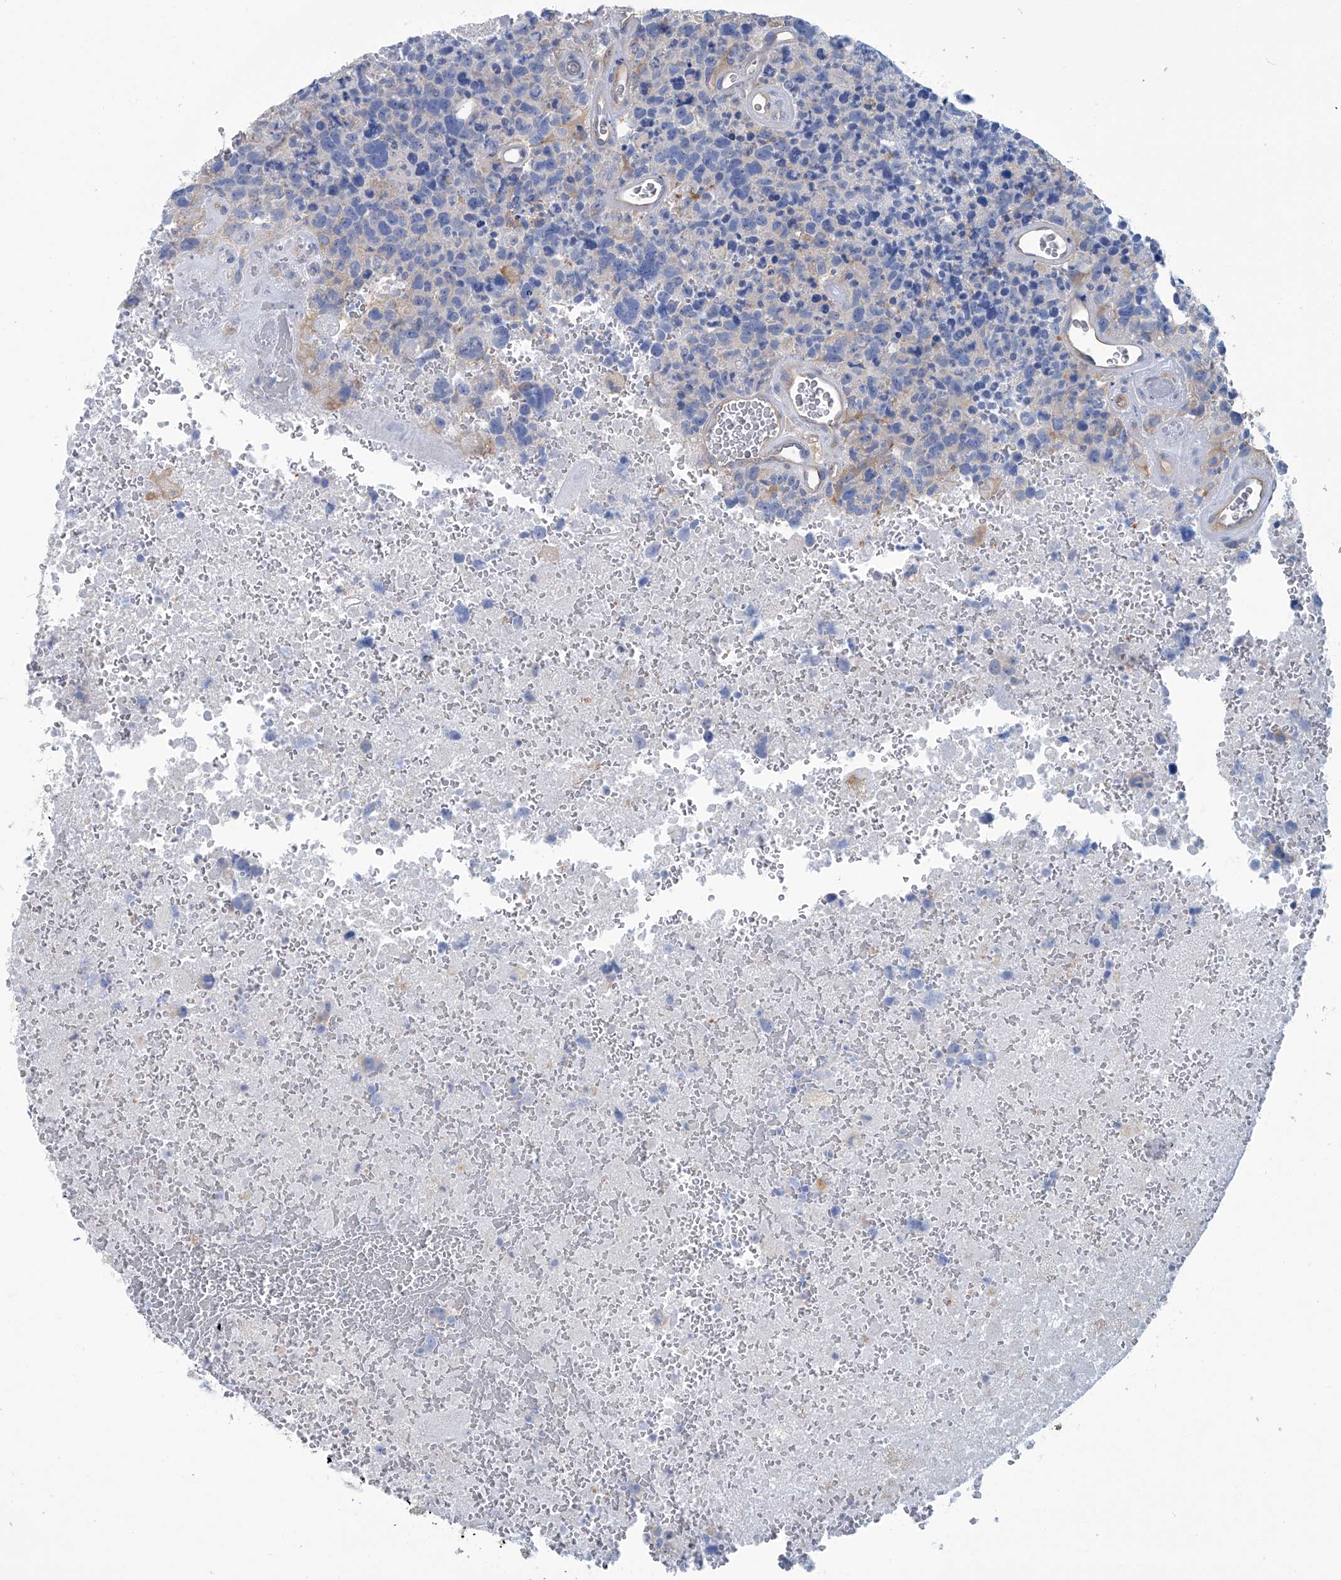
{"staining": {"intensity": "negative", "quantity": "none", "location": "none"}, "tissue": "glioma", "cell_type": "Tumor cells", "image_type": "cancer", "snomed": [{"axis": "morphology", "description": "Glioma, malignant, High grade"}, {"axis": "topography", "description": "Brain"}], "caption": "This image is of malignant glioma (high-grade) stained with immunohistochemistry (IHC) to label a protein in brown with the nuclei are counter-stained blue. There is no staining in tumor cells.", "gene": "PFKL", "patient": {"sex": "male", "age": 69}}